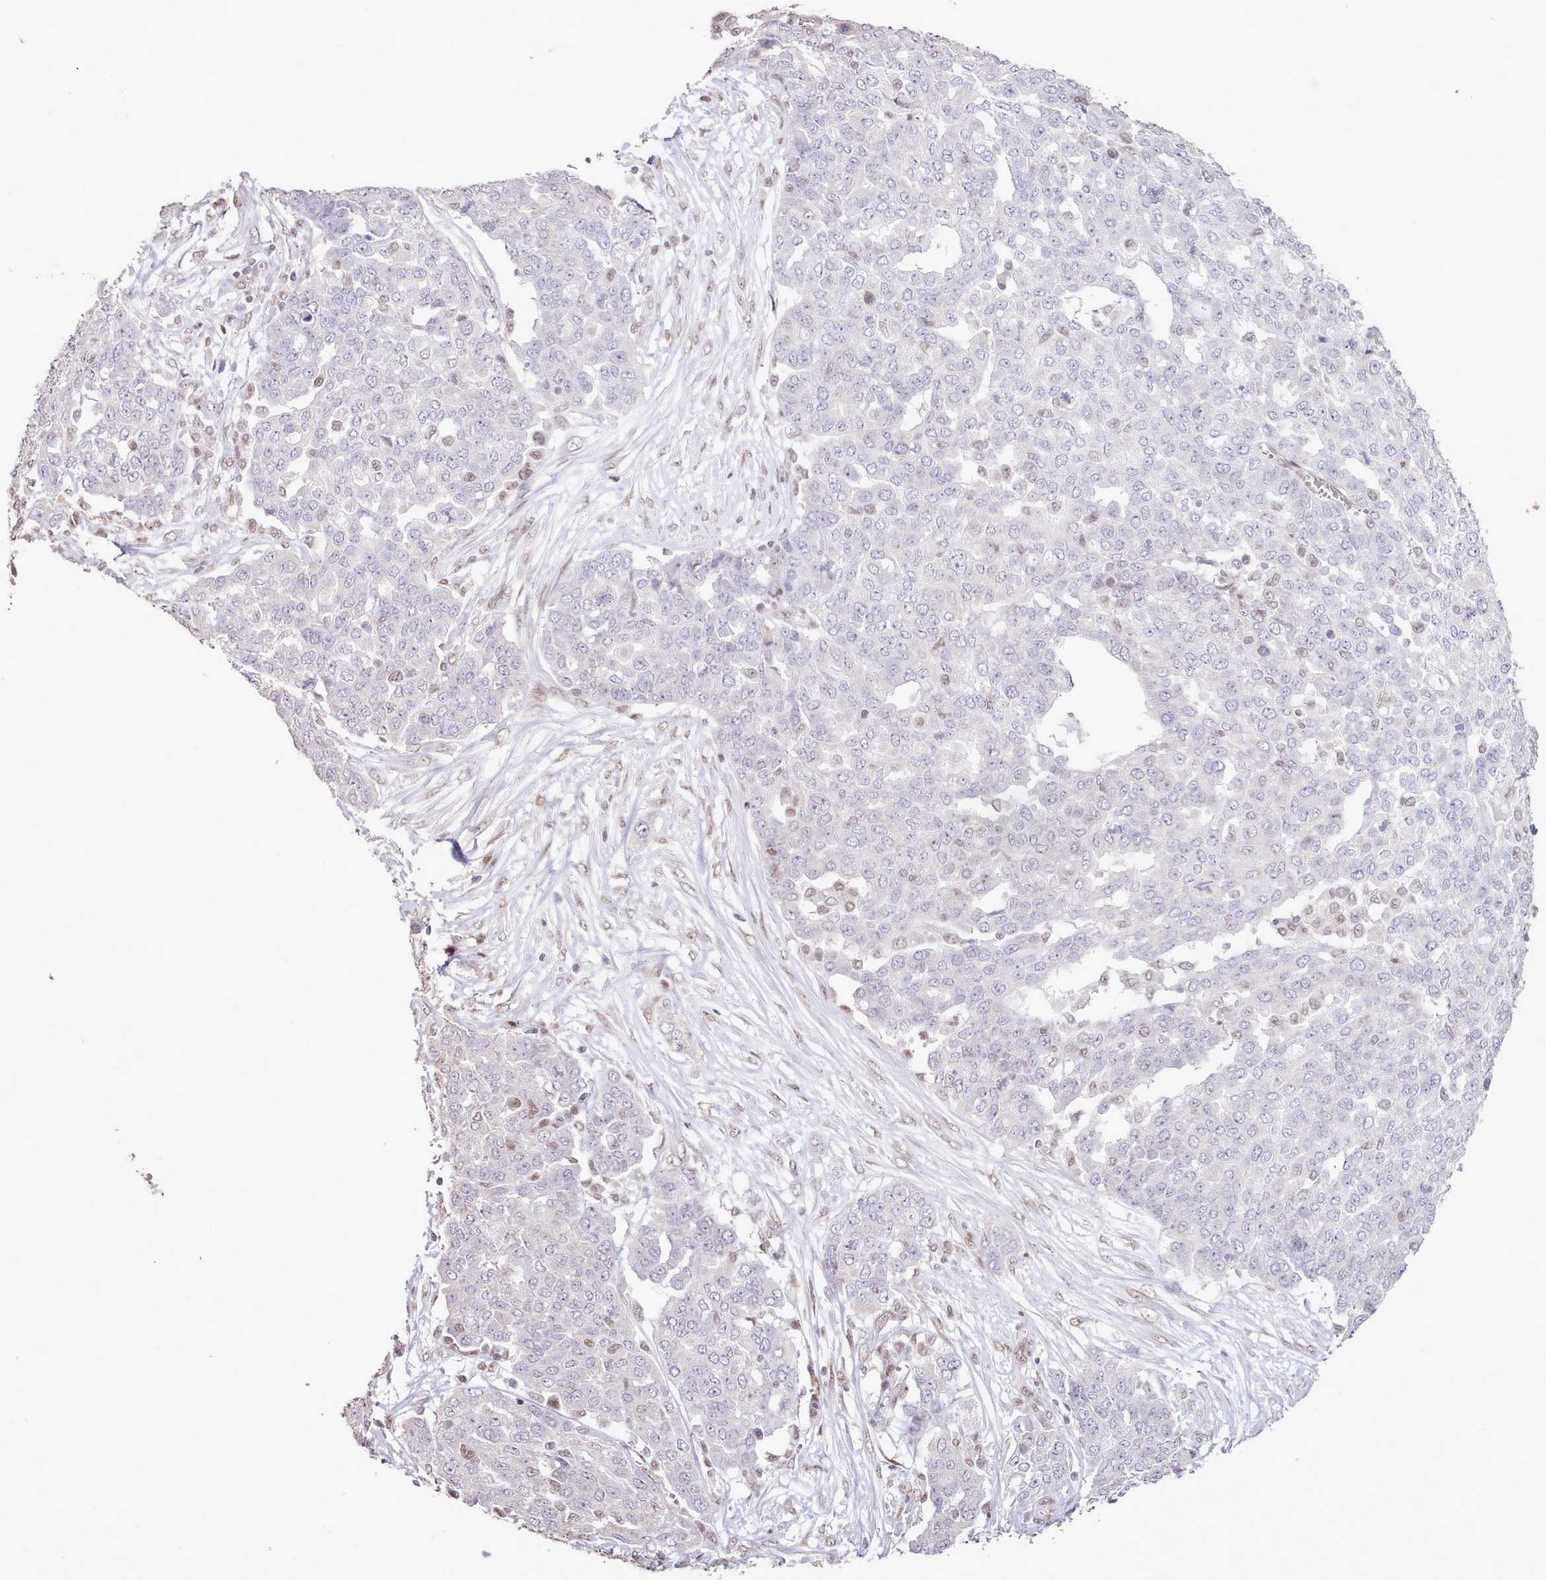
{"staining": {"intensity": "negative", "quantity": "none", "location": "none"}, "tissue": "ovarian cancer", "cell_type": "Tumor cells", "image_type": "cancer", "snomed": [{"axis": "morphology", "description": "Cystadenocarcinoma, serous, NOS"}, {"axis": "topography", "description": "Soft tissue"}, {"axis": "topography", "description": "Ovary"}], "caption": "A high-resolution photomicrograph shows immunohistochemistry staining of ovarian cancer (serous cystadenocarcinoma), which demonstrates no significant staining in tumor cells.", "gene": "TAF15", "patient": {"sex": "female", "age": 57}}